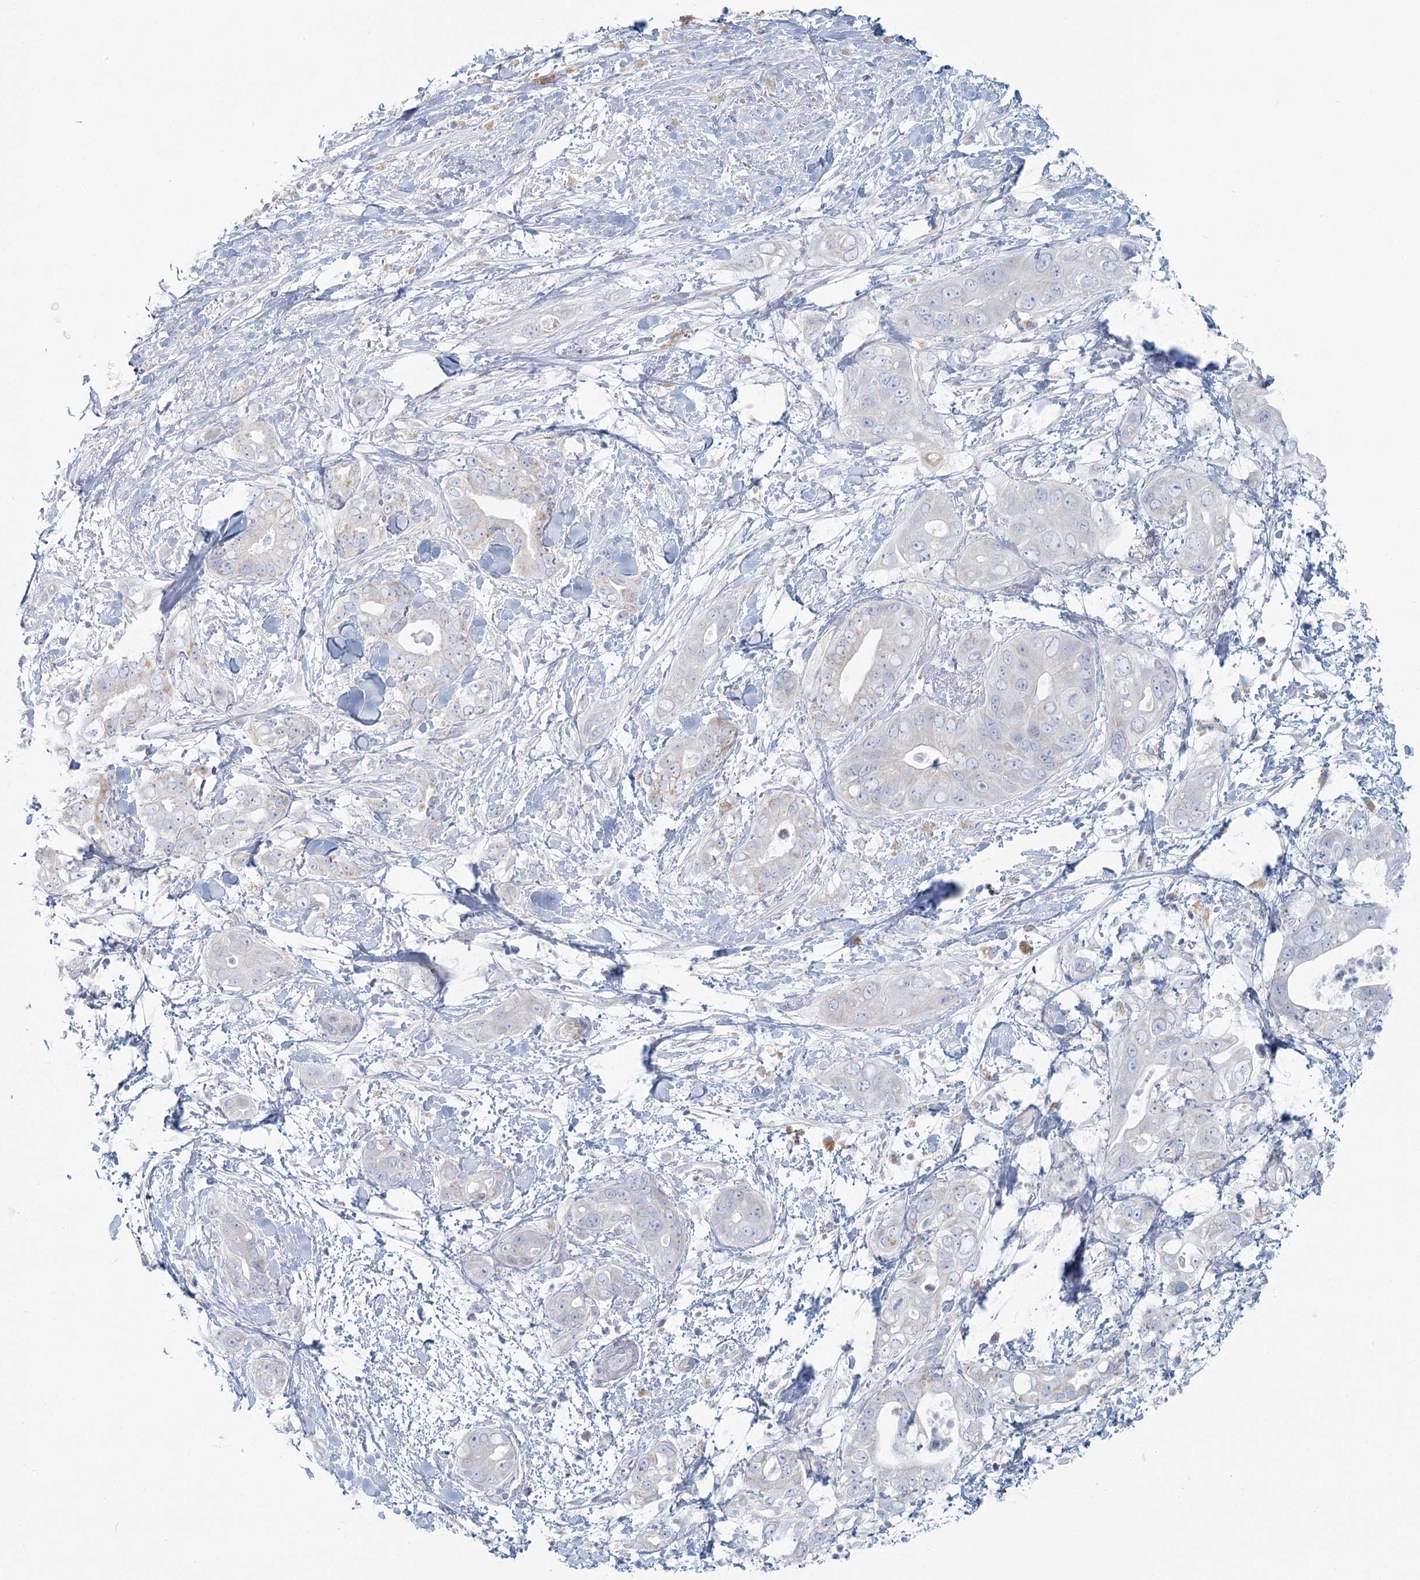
{"staining": {"intensity": "negative", "quantity": "none", "location": "none"}, "tissue": "pancreatic cancer", "cell_type": "Tumor cells", "image_type": "cancer", "snomed": [{"axis": "morphology", "description": "Adenocarcinoma, NOS"}, {"axis": "topography", "description": "Pancreas"}], "caption": "The histopathology image reveals no significant expression in tumor cells of pancreatic adenocarcinoma.", "gene": "BPHL", "patient": {"sex": "female", "age": 78}}